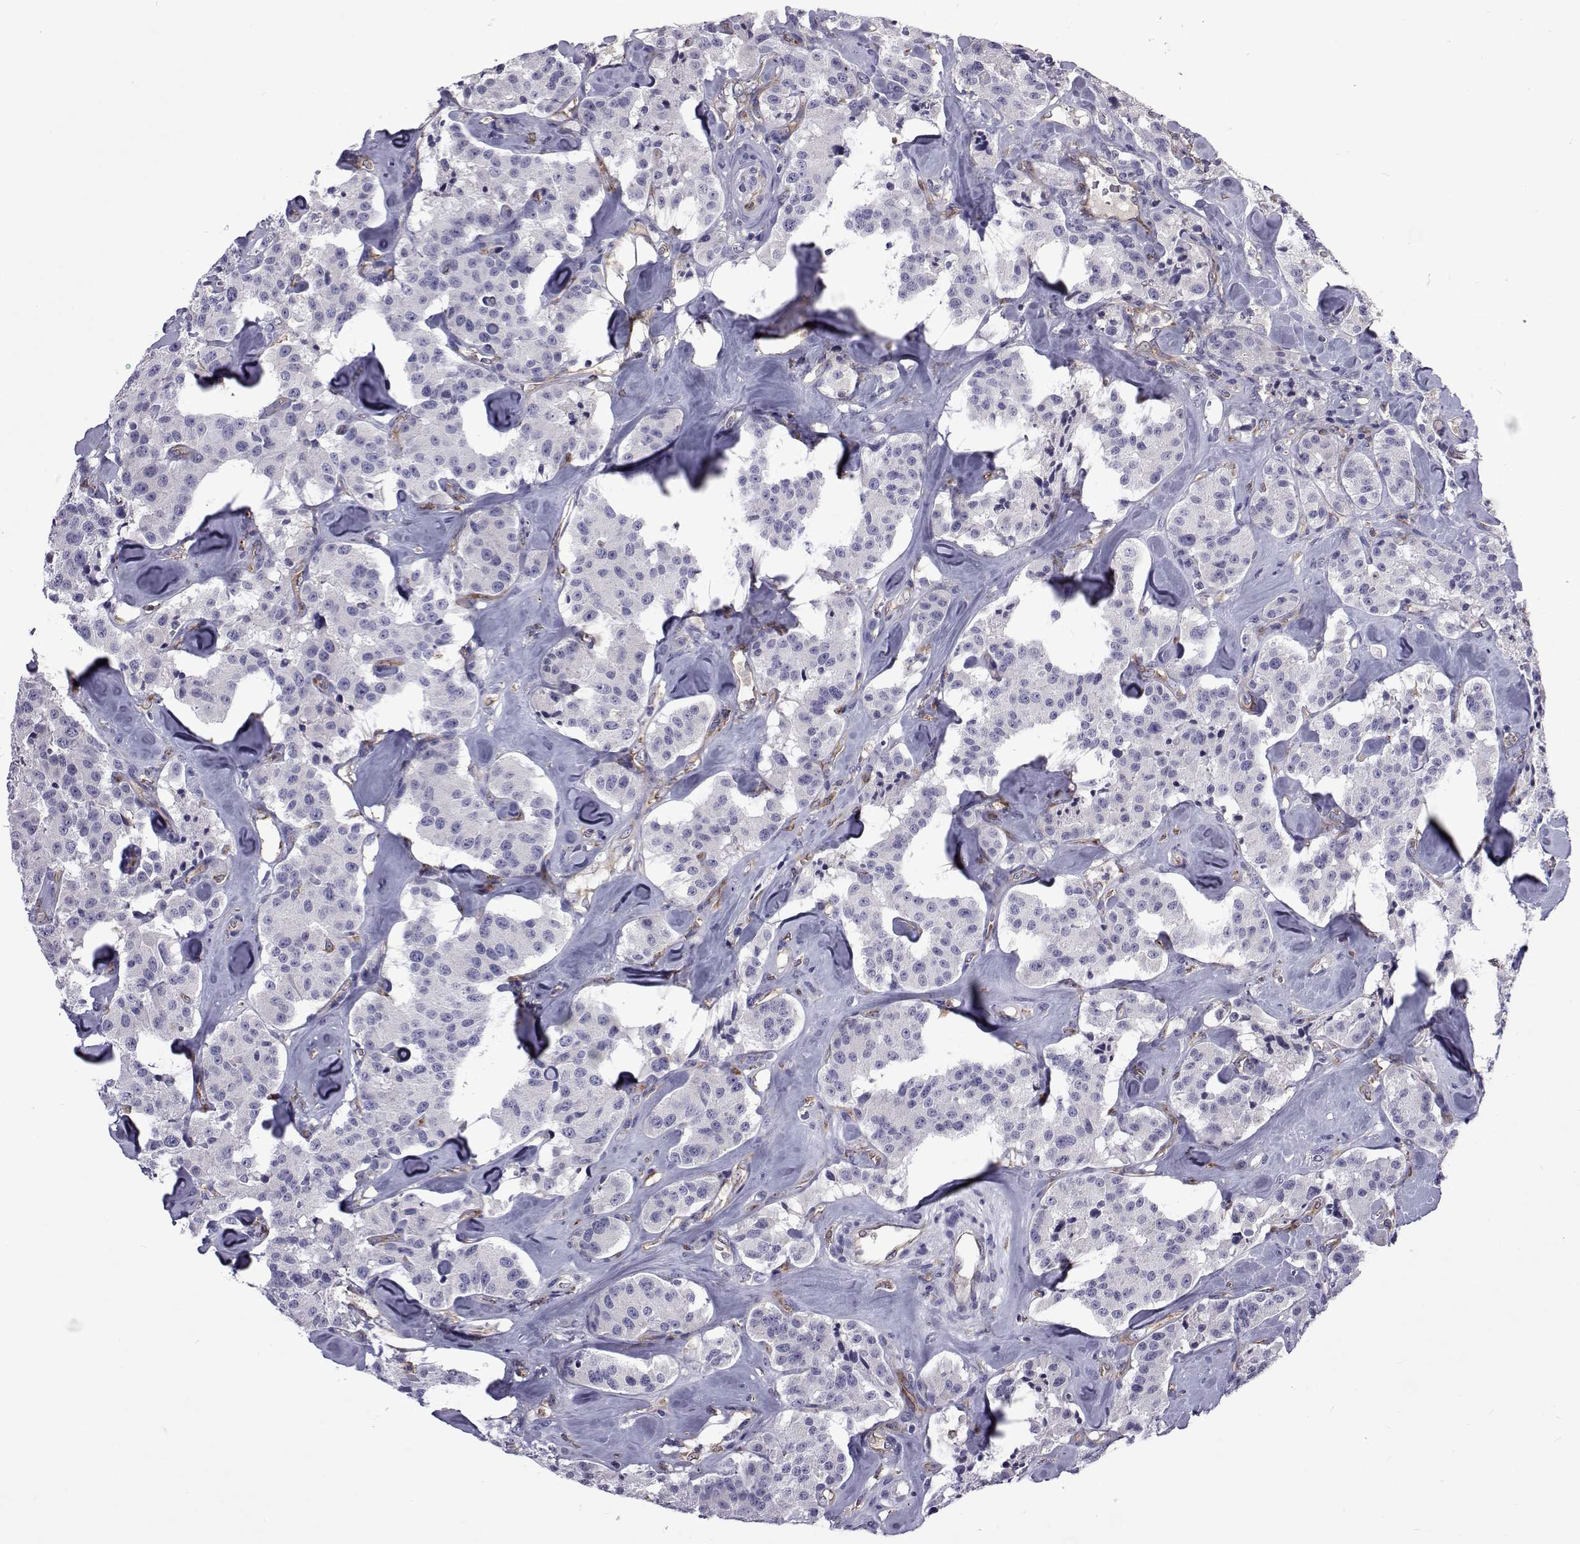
{"staining": {"intensity": "negative", "quantity": "none", "location": "none"}, "tissue": "carcinoid", "cell_type": "Tumor cells", "image_type": "cancer", "snomed": [{"axis": "morphology", "description": "Carcinoid, malignant, NOS"}, {"axis": "topography", "description": "Pancreas"}], "caption": "The micrograph displays no significant expression in tumor cells of carcinoid (malignant). (DAB IHC visualized using brightfield microscopy, high magnification).", "gene": "TCF15", "patient": {"sex": "male", "age": 41}}